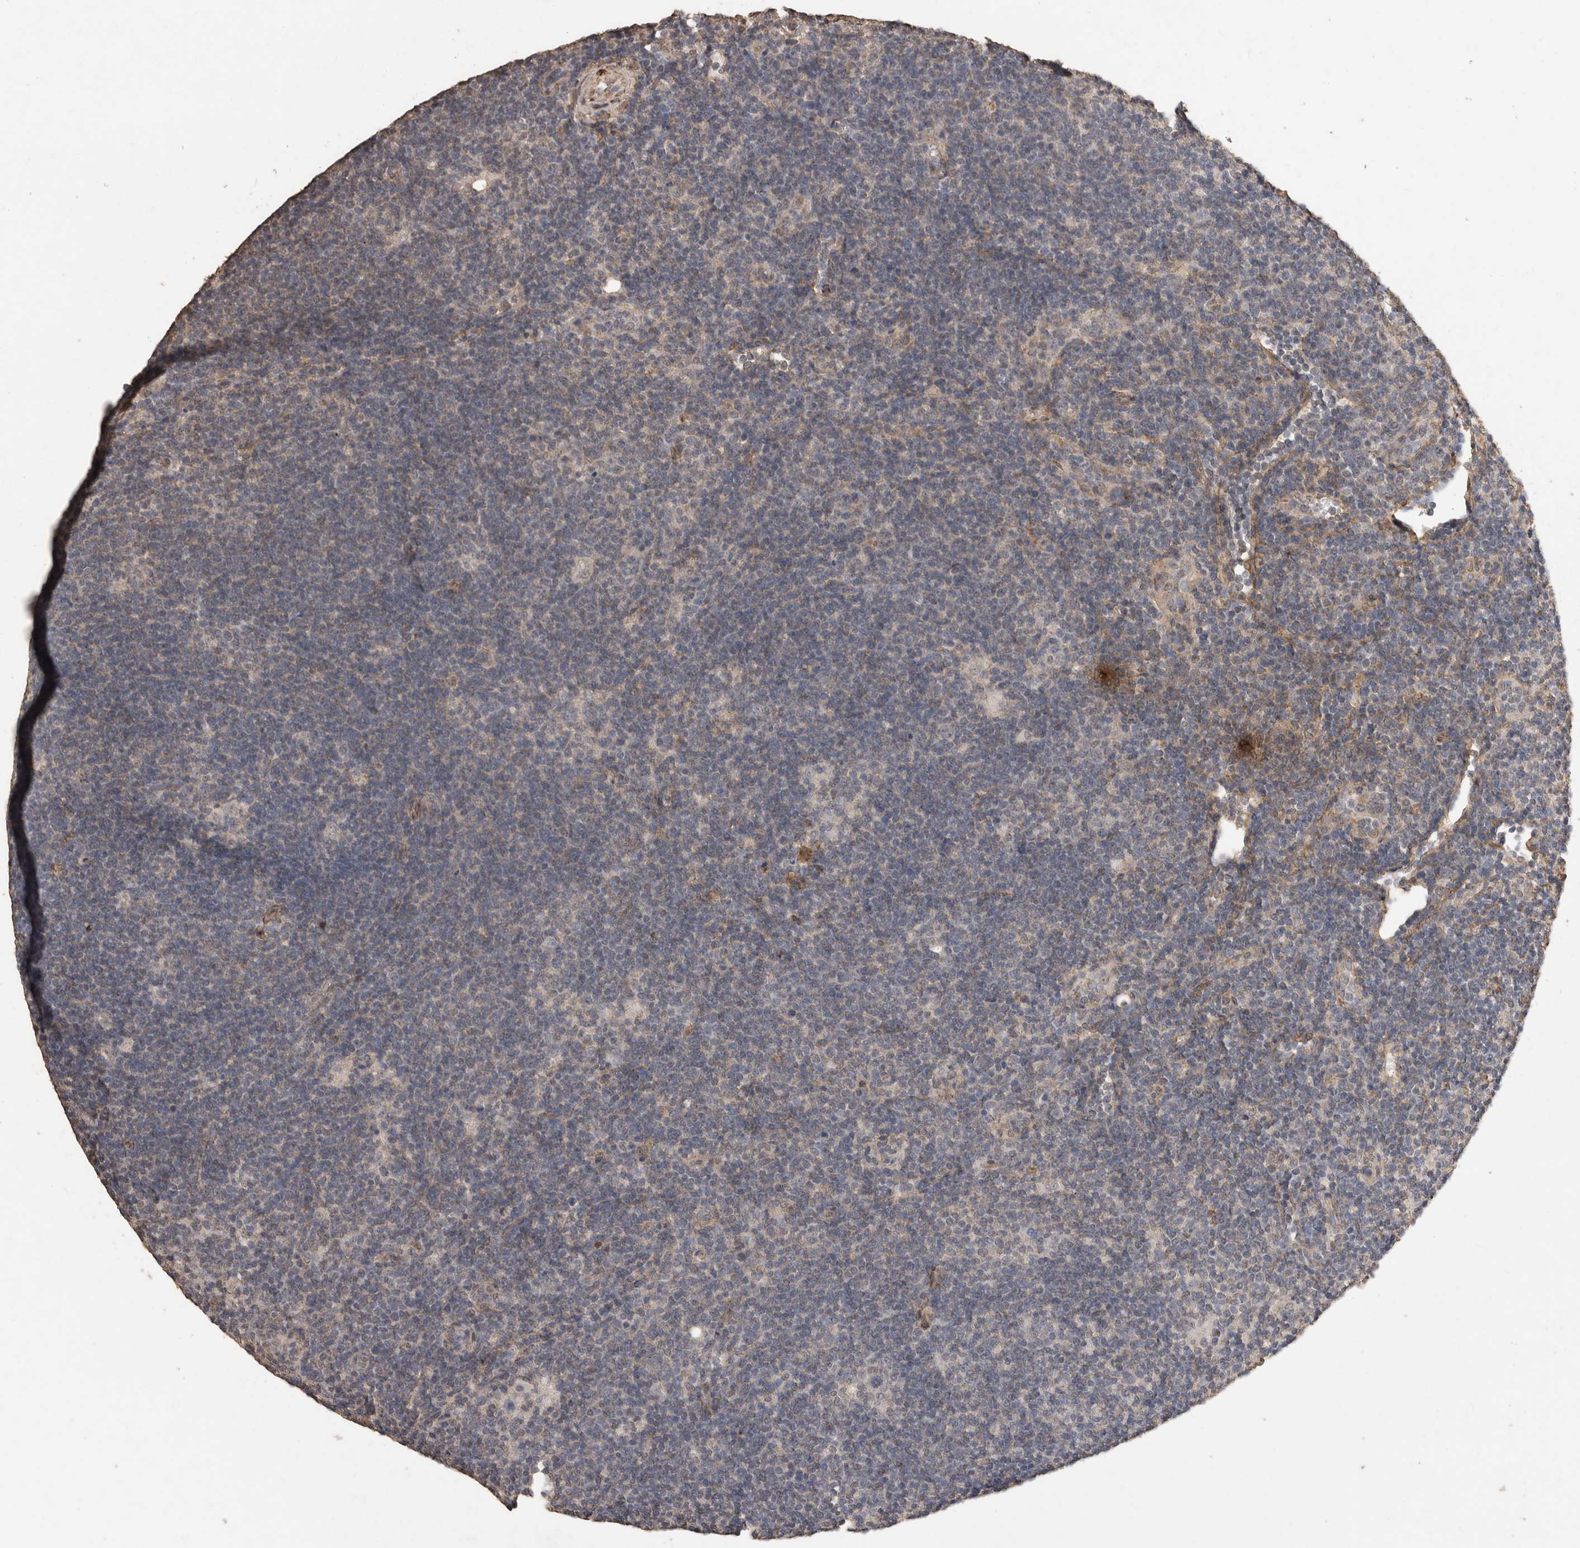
{"staining": {"intensity": "negative", "quantity": "none", "location": "none"}, "tissue": "lymphoma", "cell_type": "Tumor cells", "image_type": "cancer", "snomed": [{"axis": "morphology", "description": "Hodgkin's disease, NOS"}, {"axis": "topography", "description": "Lymph node"}], "caption": "Human lymphoma stained for a protein using immunohistochemistry (IHC) shows no staining in tumor cells.", "gene": "C1QTNF5", "patient": {"sex": "female", "age": 57}}